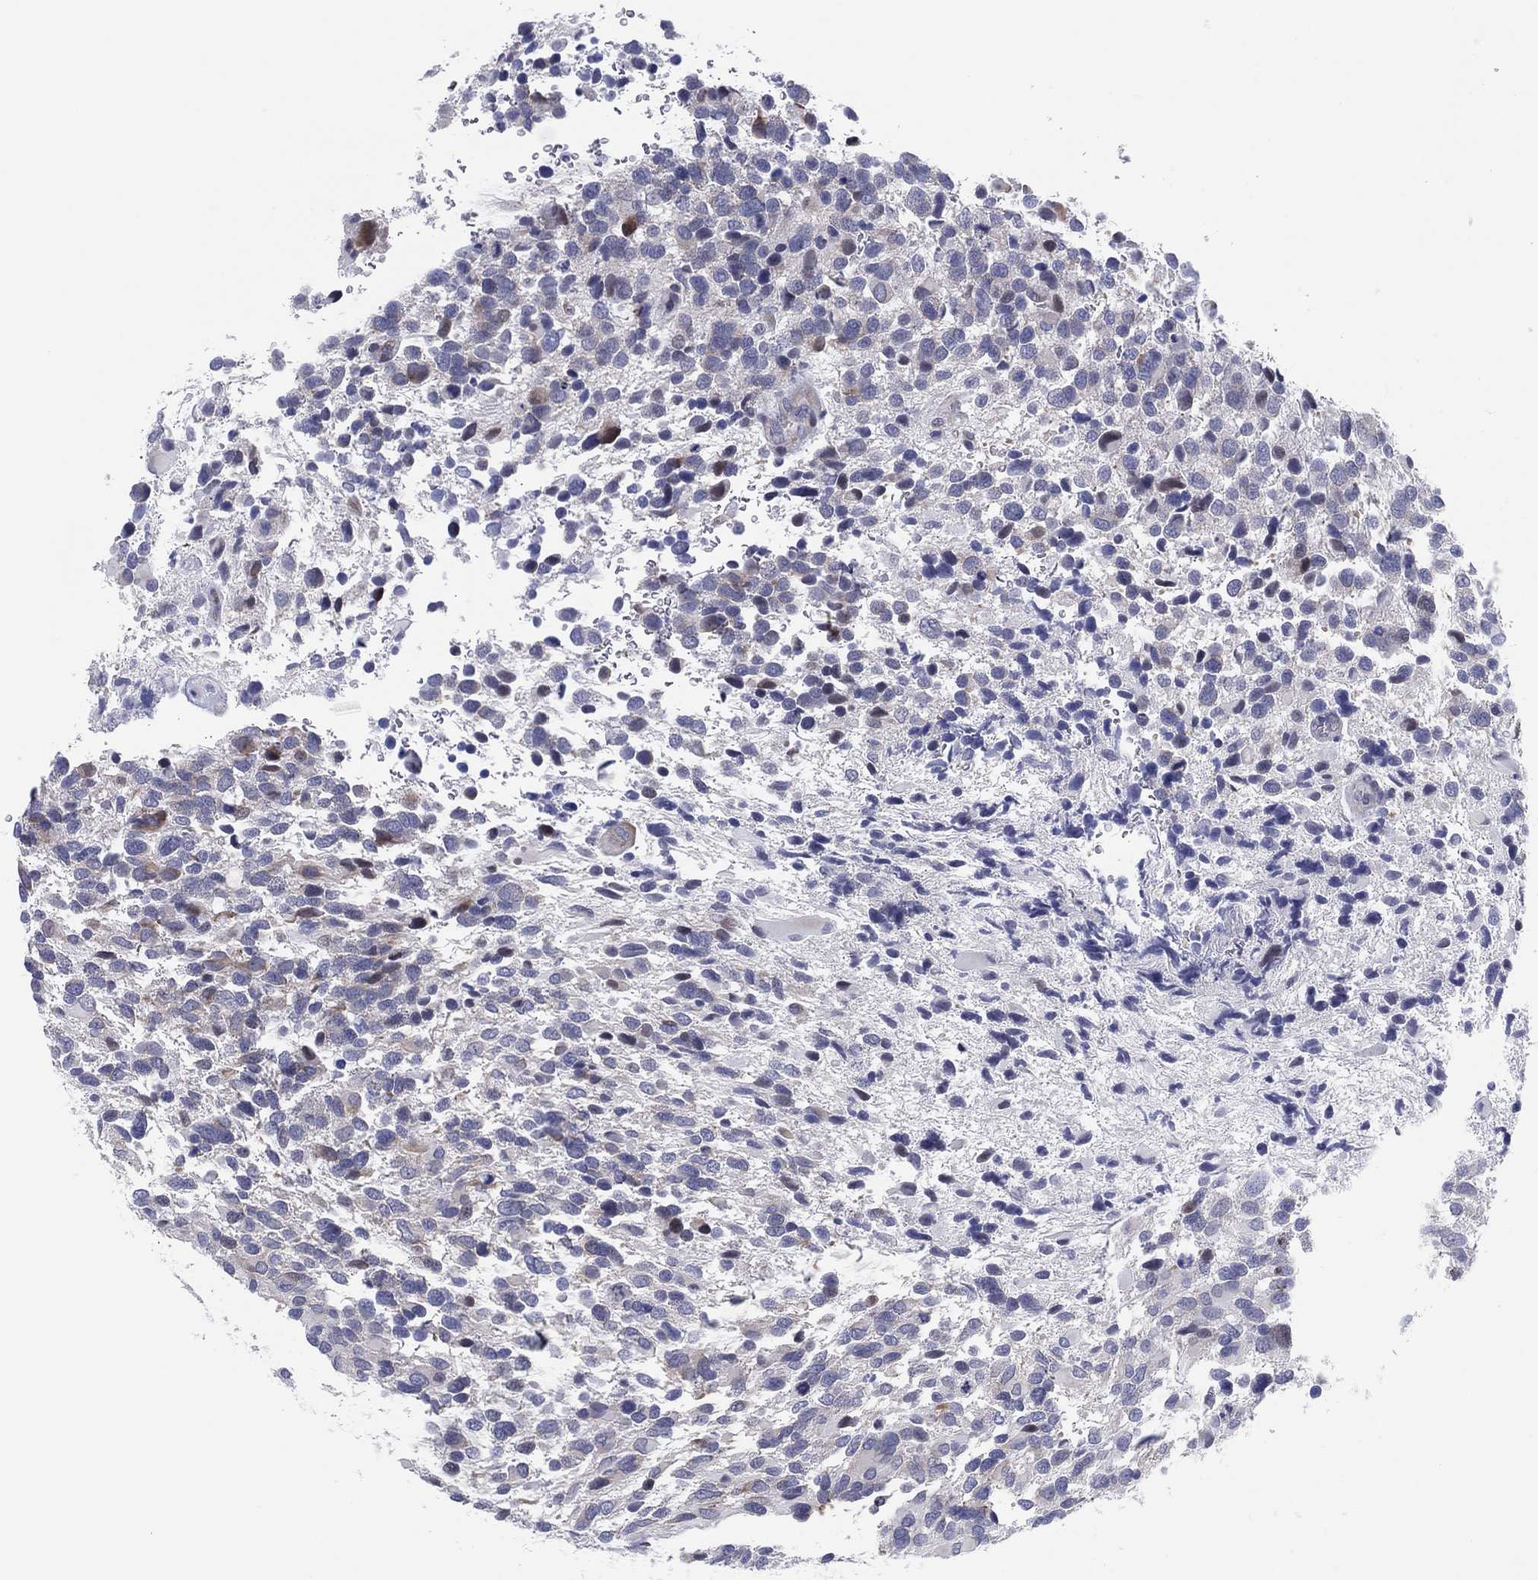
{"staining": {"intensity": "negative", "quantity": "none", "location": "none"}, "tissue": "glioma", "cell_type": "Tumor cells", "image_type": "cancer", "snomed": [{"axis": "morphology", "description": "Glioma, malignant, Low grade"}, {"axis": "topography", "description": "Brain"}], "caption": "Immunohistochemical staining of human glioma shows no significant expression in tumor cells.", "gene": "HEATR4", "patient": {"sex": "female", "age": 32}}